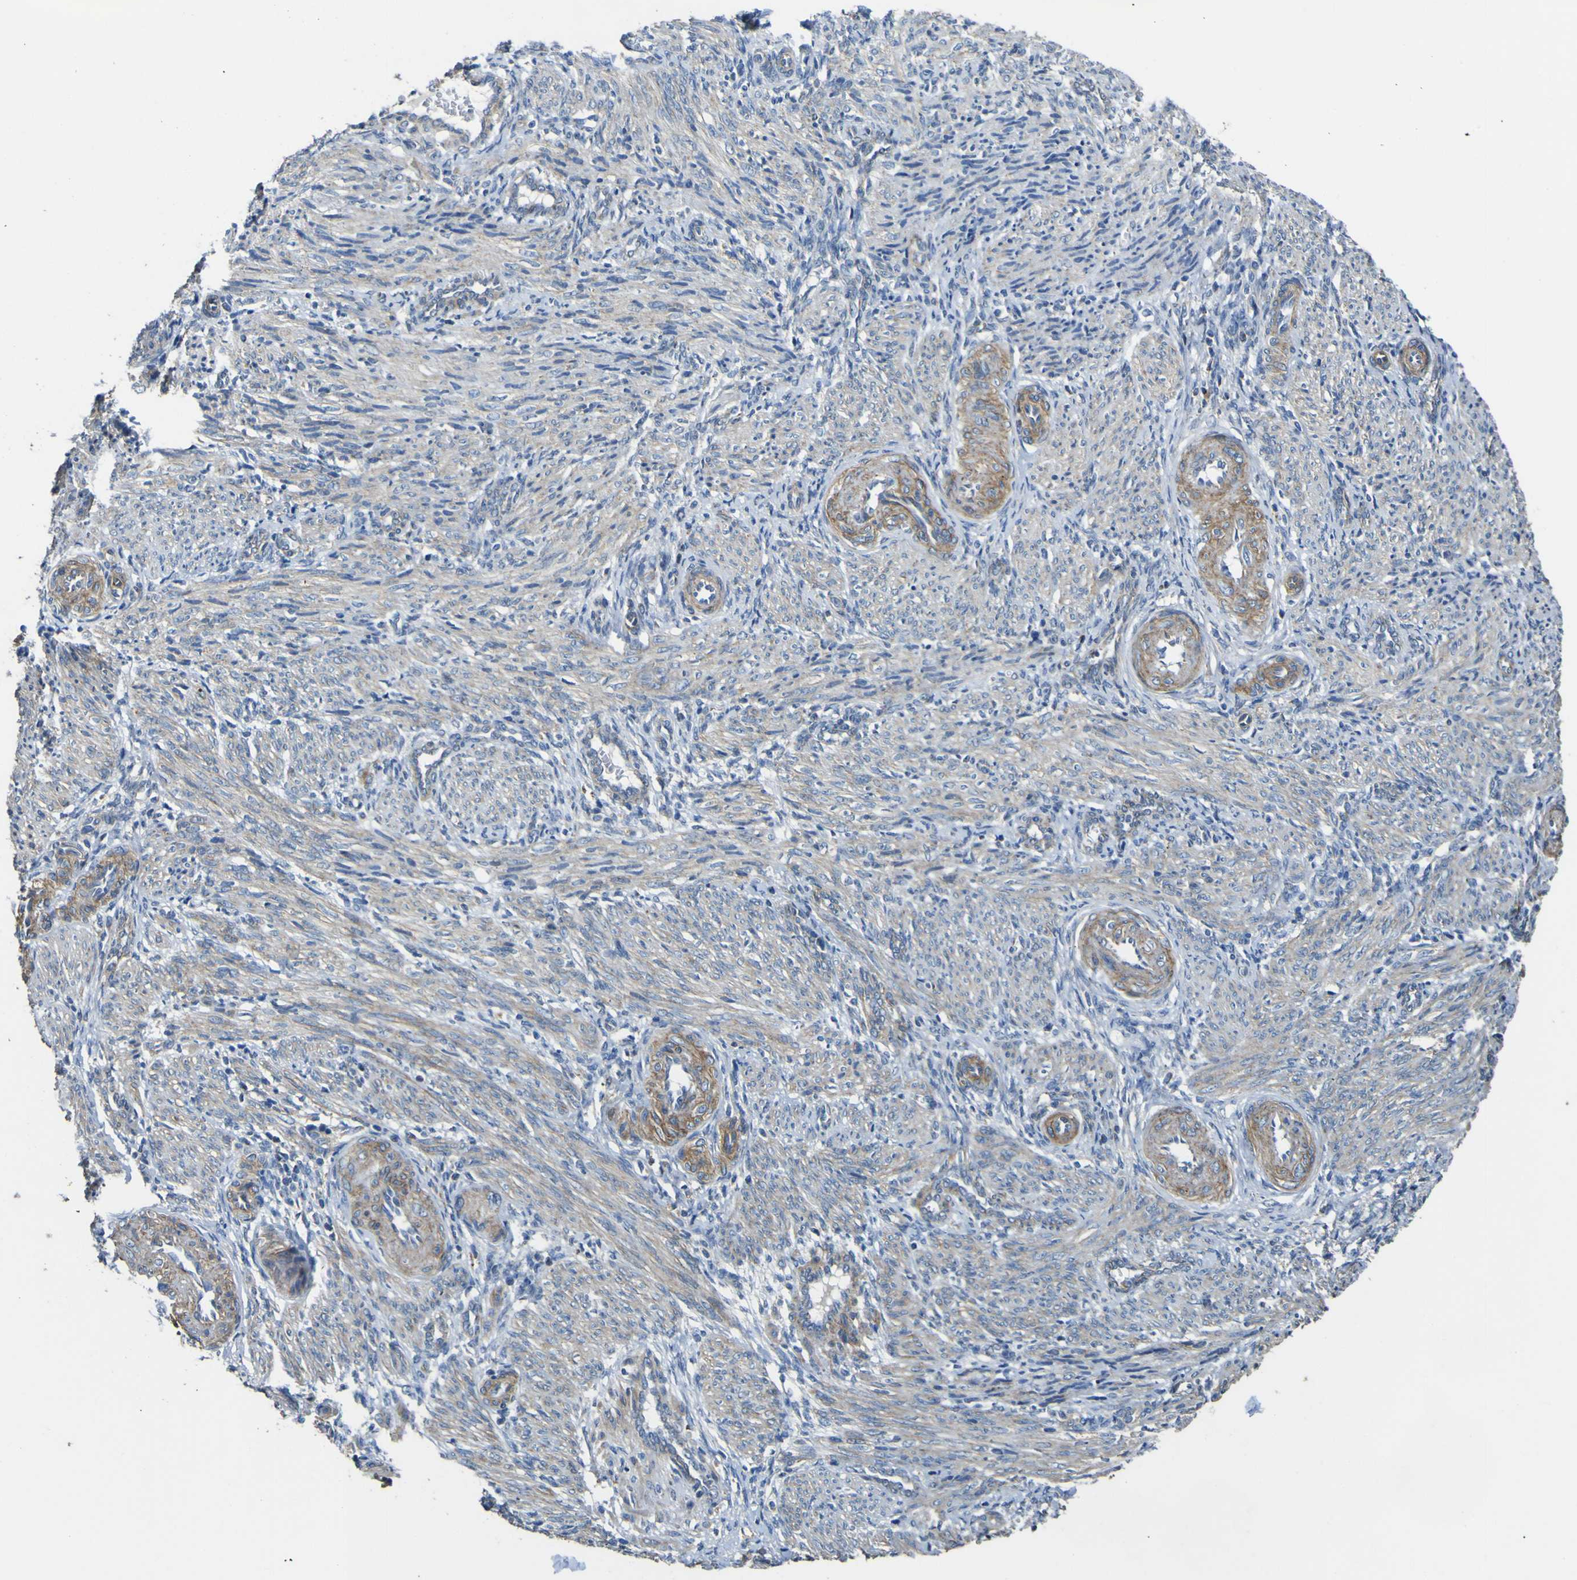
{"staining": {"intensity": "weak", "quantity": "25%-75%", "location": "cytoplasmic/membranous"}, "tissue": "smooth muscle", "cell_type": "Smooth muscle cells", "image_type": "normal", "snomed": [{"axis": "morphology", "description": "Normal tissue, NOS"}, {"axis": "topography", "description": "Endometrium"}], "caption": "IHC micrograph of benign smooth muscle stained for a protein (brown), which exhibits low levels of weak cytoplasmic/membranous positivity in about 25%-75% of smooth muscle cells.", "gene": "ALDH18A1", "patient": {"sex": "female", "age": 33}}